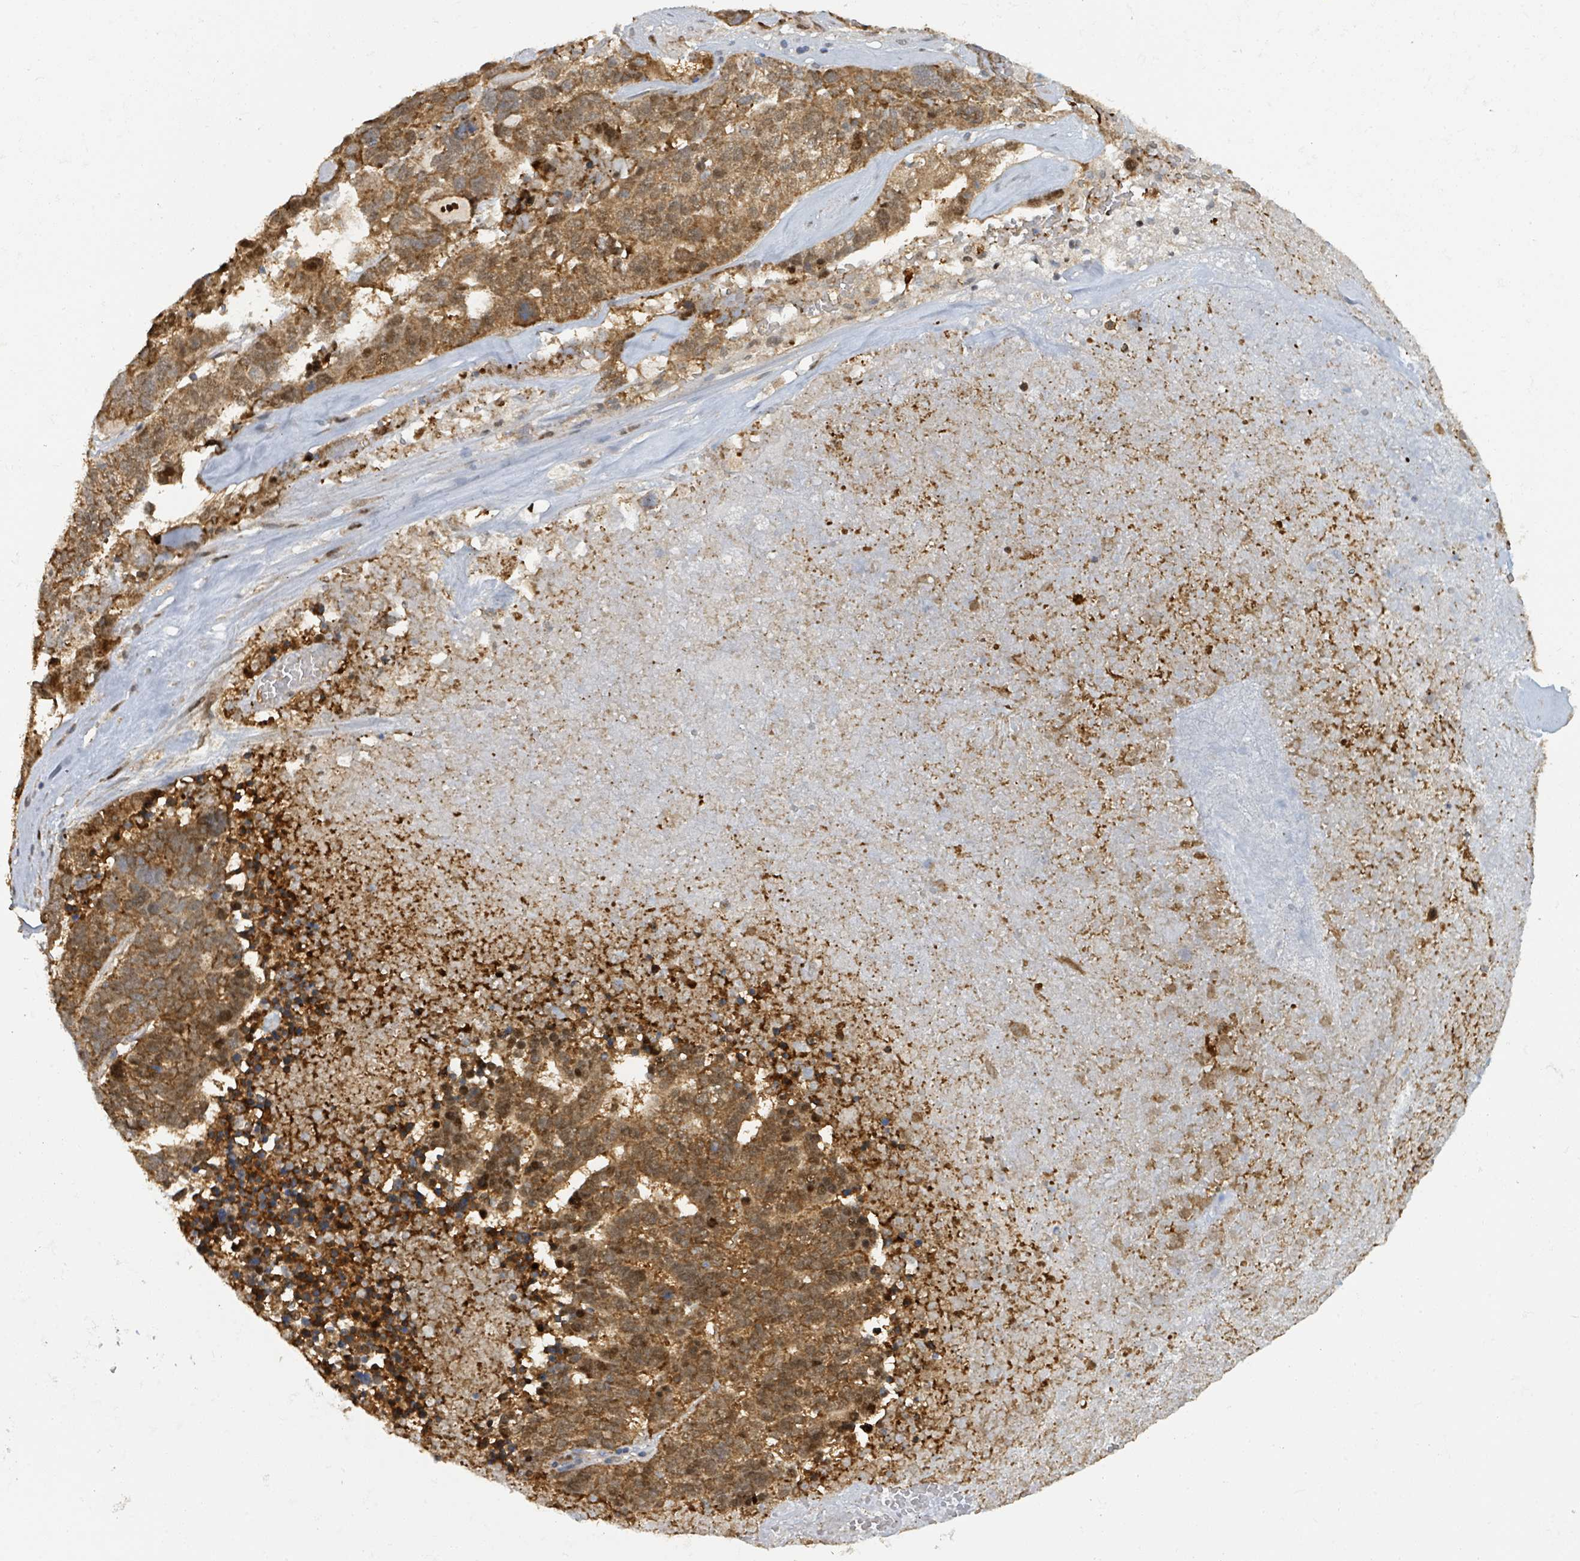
{"staining": {"intensity": "moderate", "quantity": ">75%", "location": "cytoplasmic/membranous,nuclear"}, "tissue": "ovarian cancer", "cell_type": "Tumor cells", "image_type": "cancer", "snomed": [{"axis": "morphology", "description": "Cystadenocarcinoma, serous, NOS"}, {"axis": "topography", "description": "Ovary"}], "caption": "This histopathology image demonstrates ovarian cancer (serous cystadenocarcinoma) stained with immunohistochemistry (IHC) to label a protein in brown. The cytoplasmic/membranous and nuclear of tumor cells show moderate positivity for the protein. Nuclei are counter-stained blue.", "gene": "PSMB7", "patient": {"sex": "female", "age": 59}}